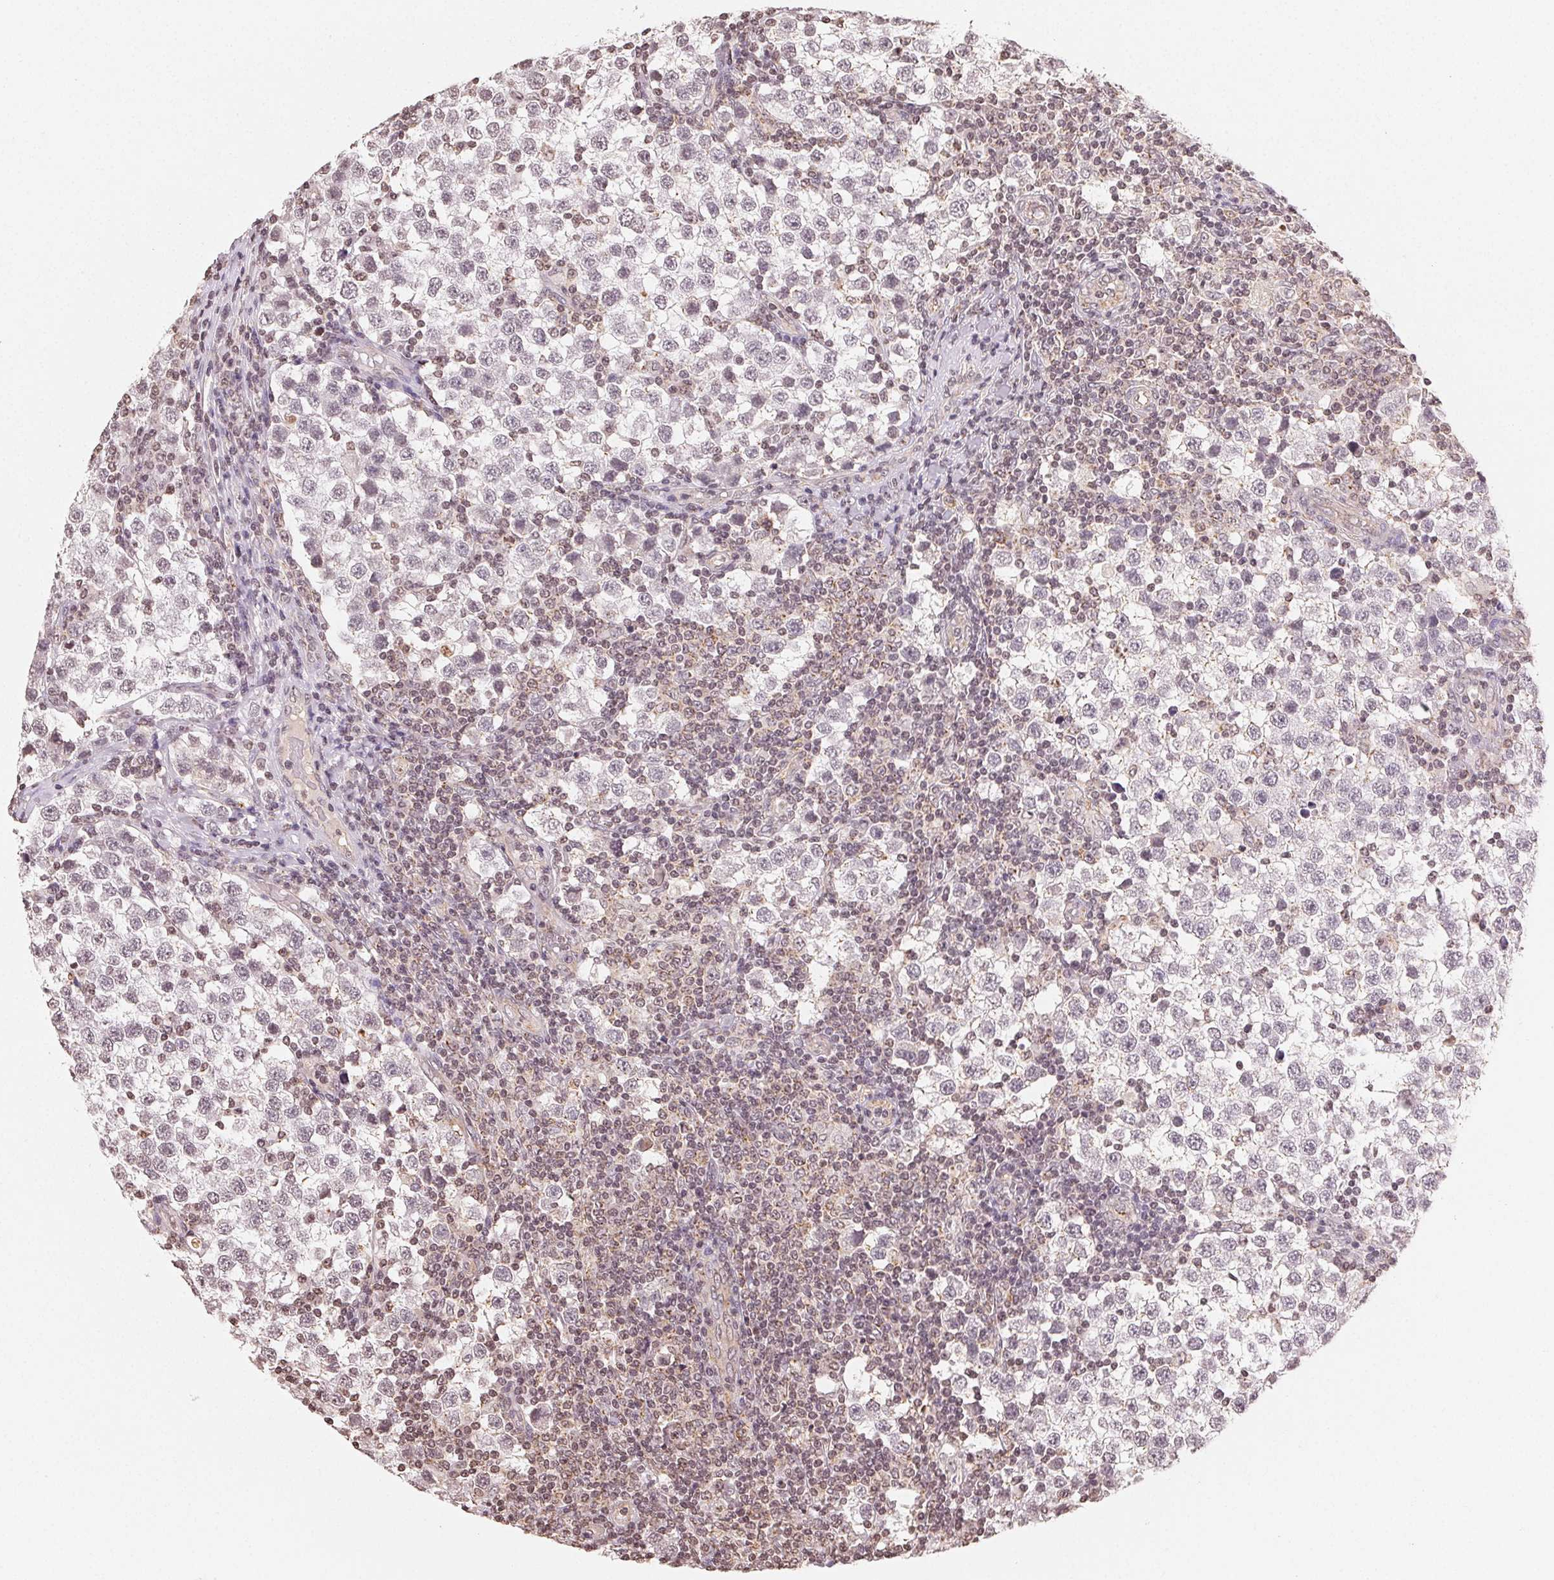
{"staining": {"intensity": "negative", "quantity": "none", "location": "none"}, "tissue": "testis cancer", "cell_type": "Tumor cells", "image_type": "cancer", "snomed": [{"axis": "morphology", "description": "Seminoma, NOS"}, {"axis": "topography", "description": "Testis"}], "caption": "High power microscopy micrograph of an immunohistochemistry (IHC) histopathology image of testis cancer, revealing no significant expression in tumor cells.", "gene": "TBP", "patient": {"sex": "male", "age": 34}}